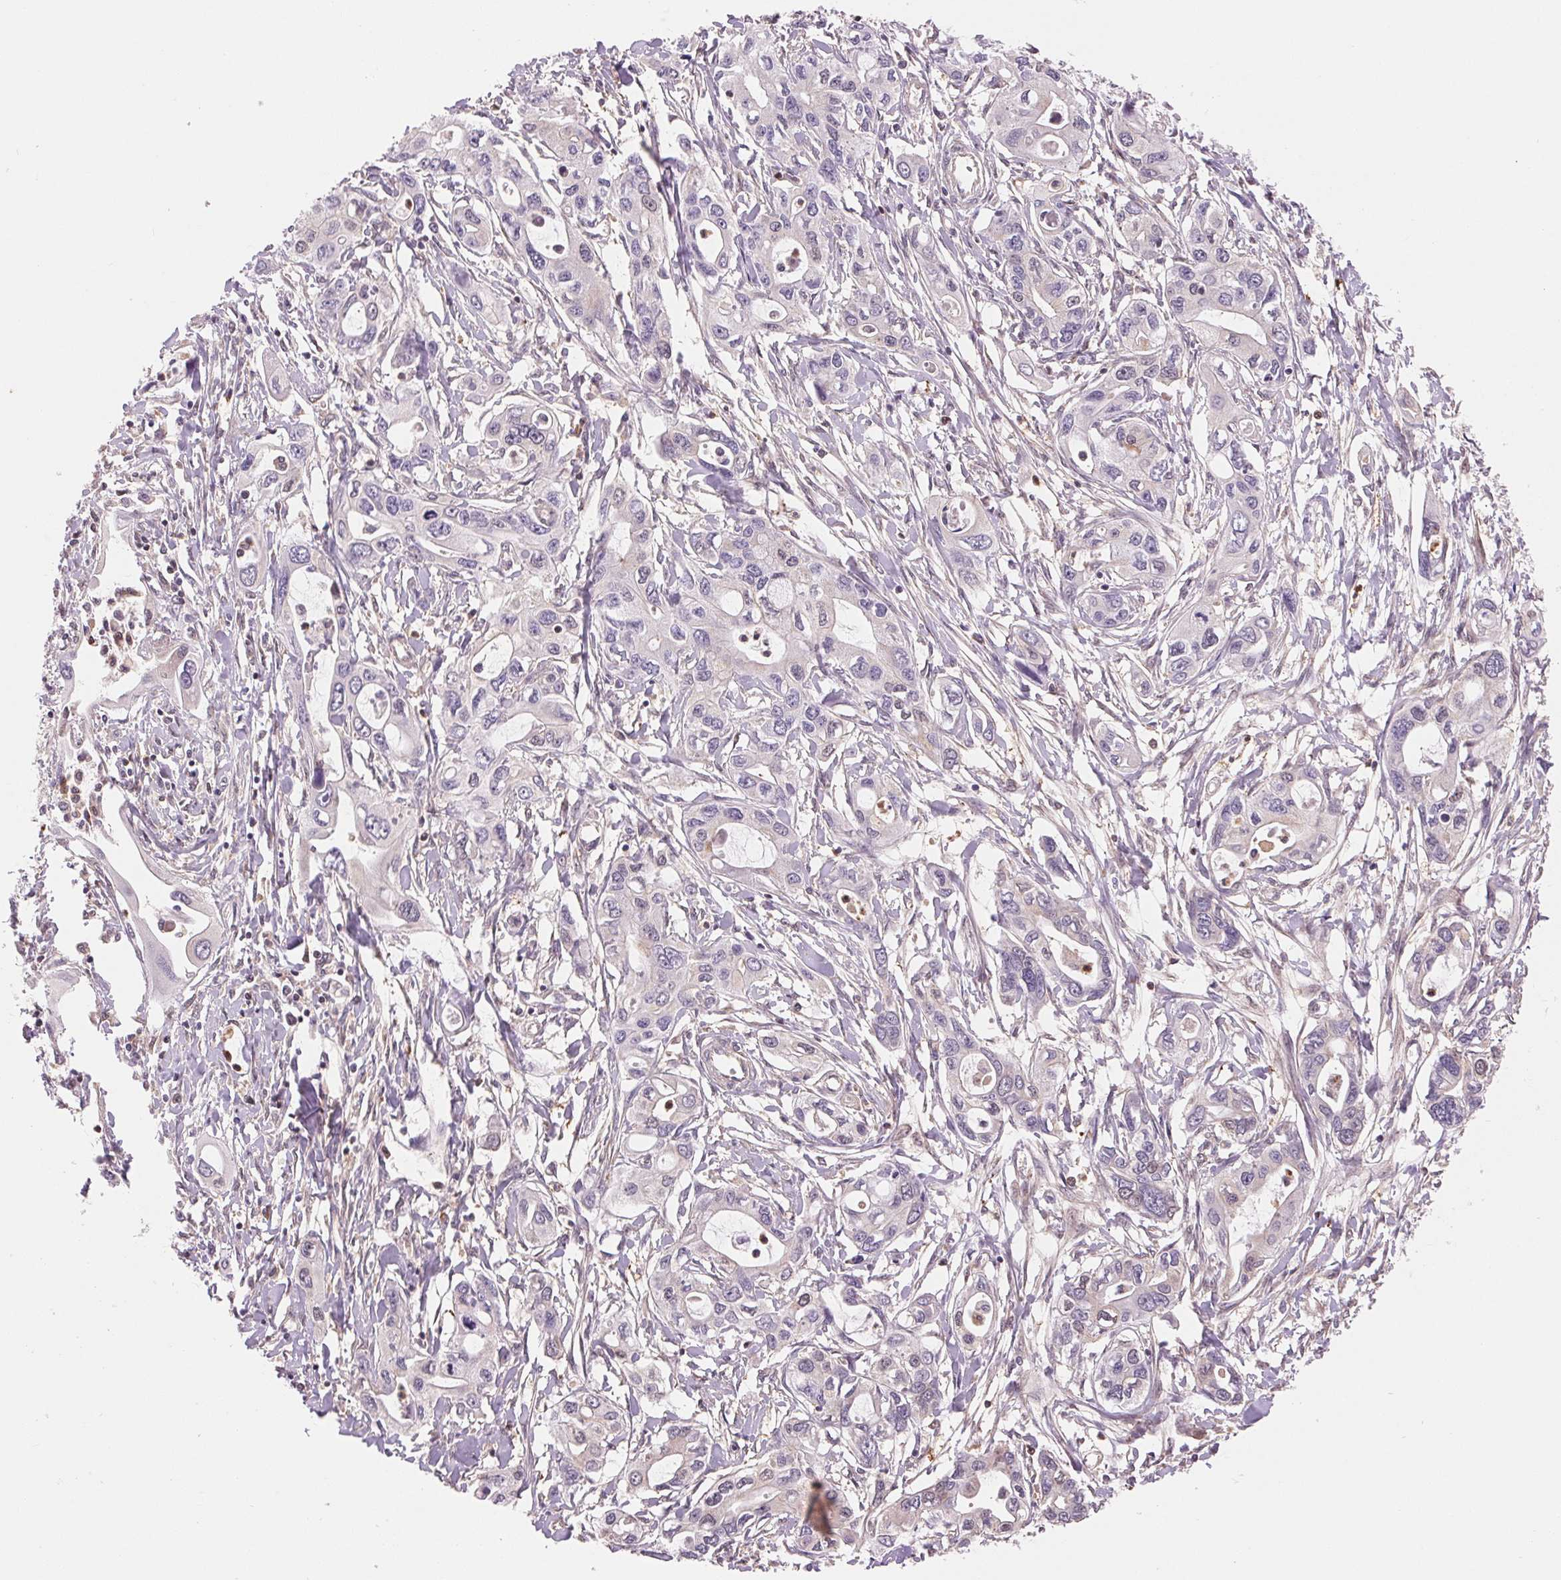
{"staining": {"intensity": "negative", "quantity": "none", "location": "none"}, "tissue": "pancreatic cancer", "cell_type": "Tumor cells", "image_type": "cancer", "snomed": [{"axis": "morphology", "description": "Adenocarcinoma, NOS"}, {"axis": "topography", "description": "Pancreas"}], "caption": "DAB immunohistochemical staining of pancreatic adenocarcinoma reveals no significant staining in tumor cells. The staining was performed using DAB to visualize the protein expression in brown, while the nuclei were stained in blue with hematoxylin (Magnification: 20x).", "gene": "TMEM273", "patient": {"sex": "male", "age": 60}}